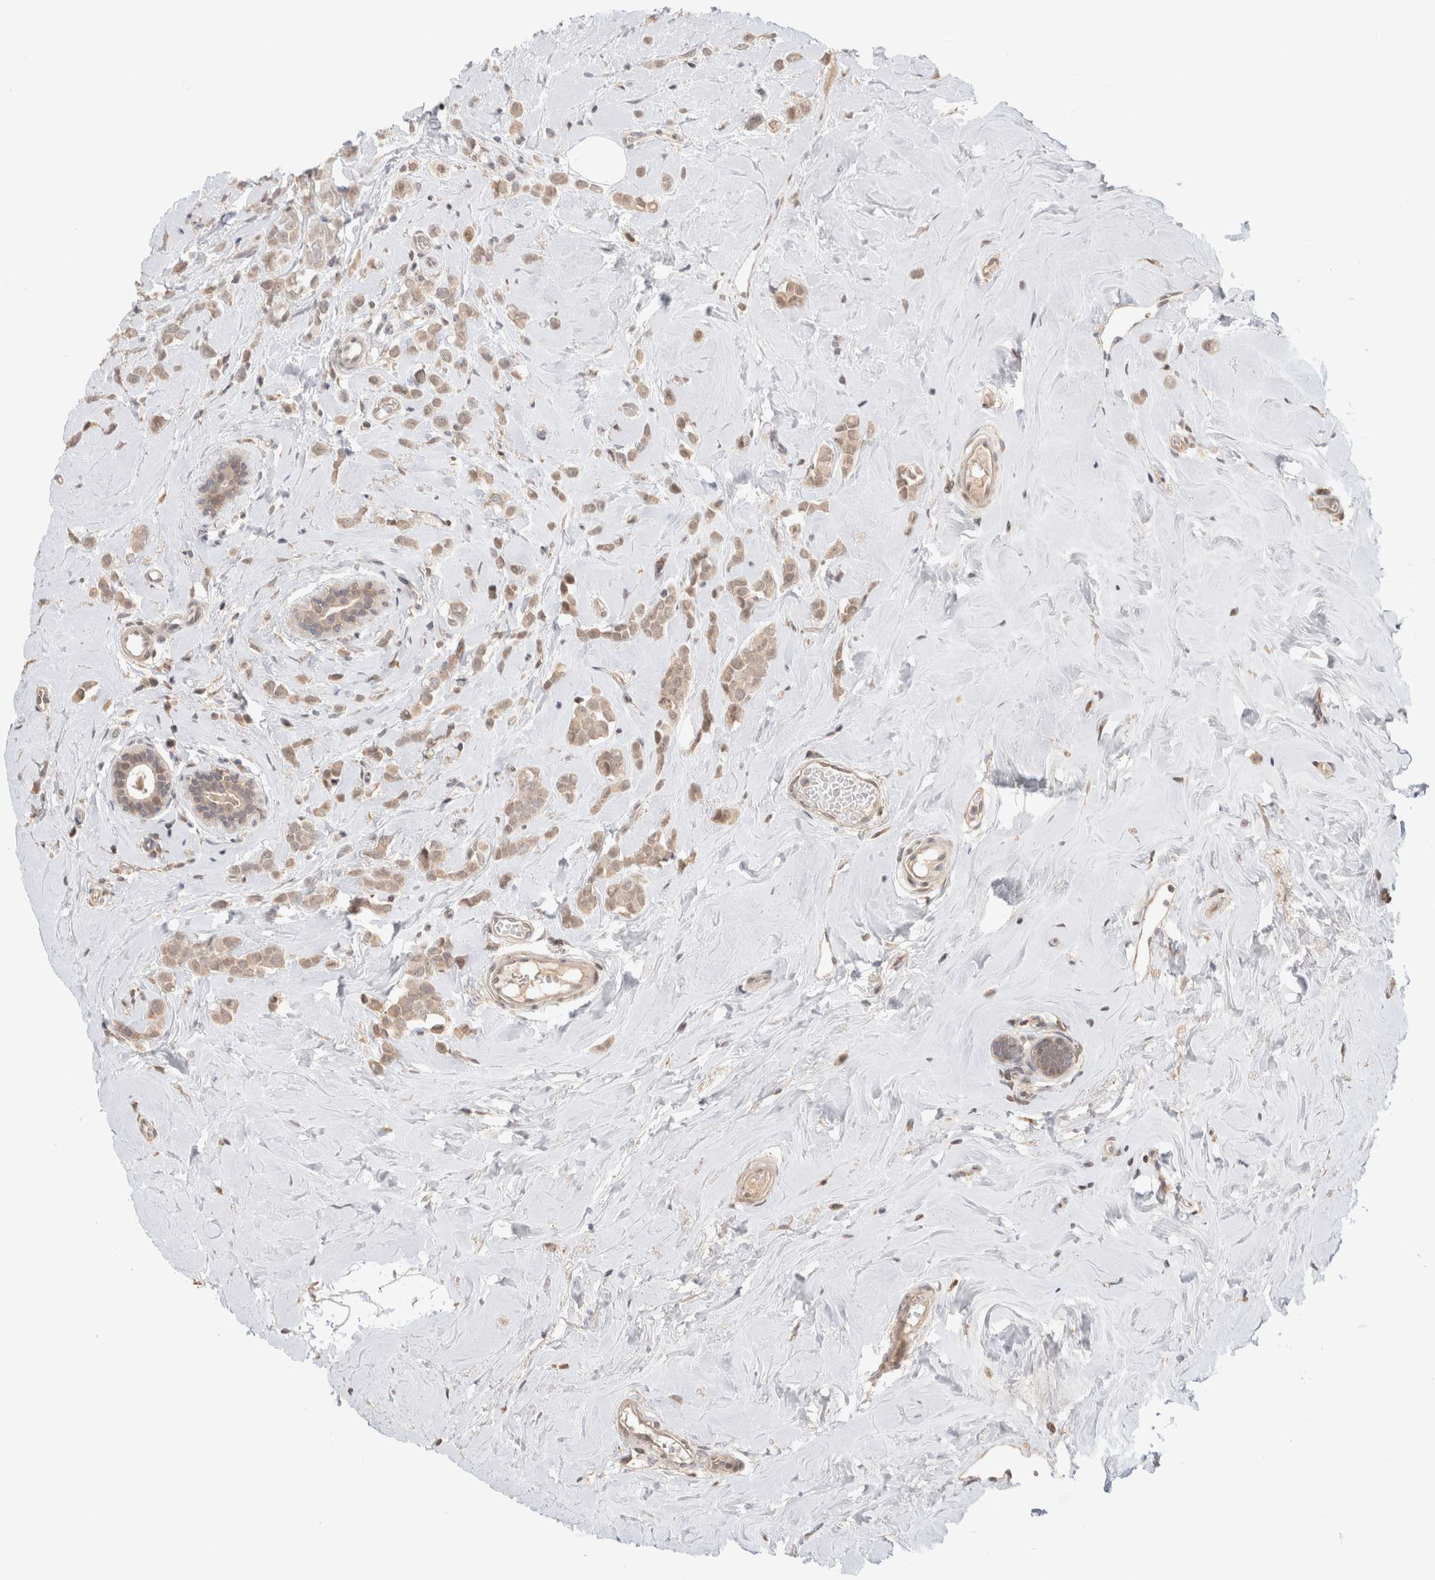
{"staining": {"intensity": "weak", "quantity": ">75%", "location": "cytoplasmic/membranous"}, "tissue": "breast cancer", "cell_type": "Tumor cells", "image_type": "cancer", "snomed": [{"axis": "morphology", "description": "Lobular carcinoma"}, {"axis": "topography", "description": "Breast"}], "caption": "Protein positivity by immunohistochemistry (IHC) demonstrates weak cytoplasmic/membranous expression in about >75% of tumor cells in breast cancer. (IHC, brightfield microscopy, high magnification).", "gene": "SYDE2", "patient": {"sex": "female", "age": 47}}